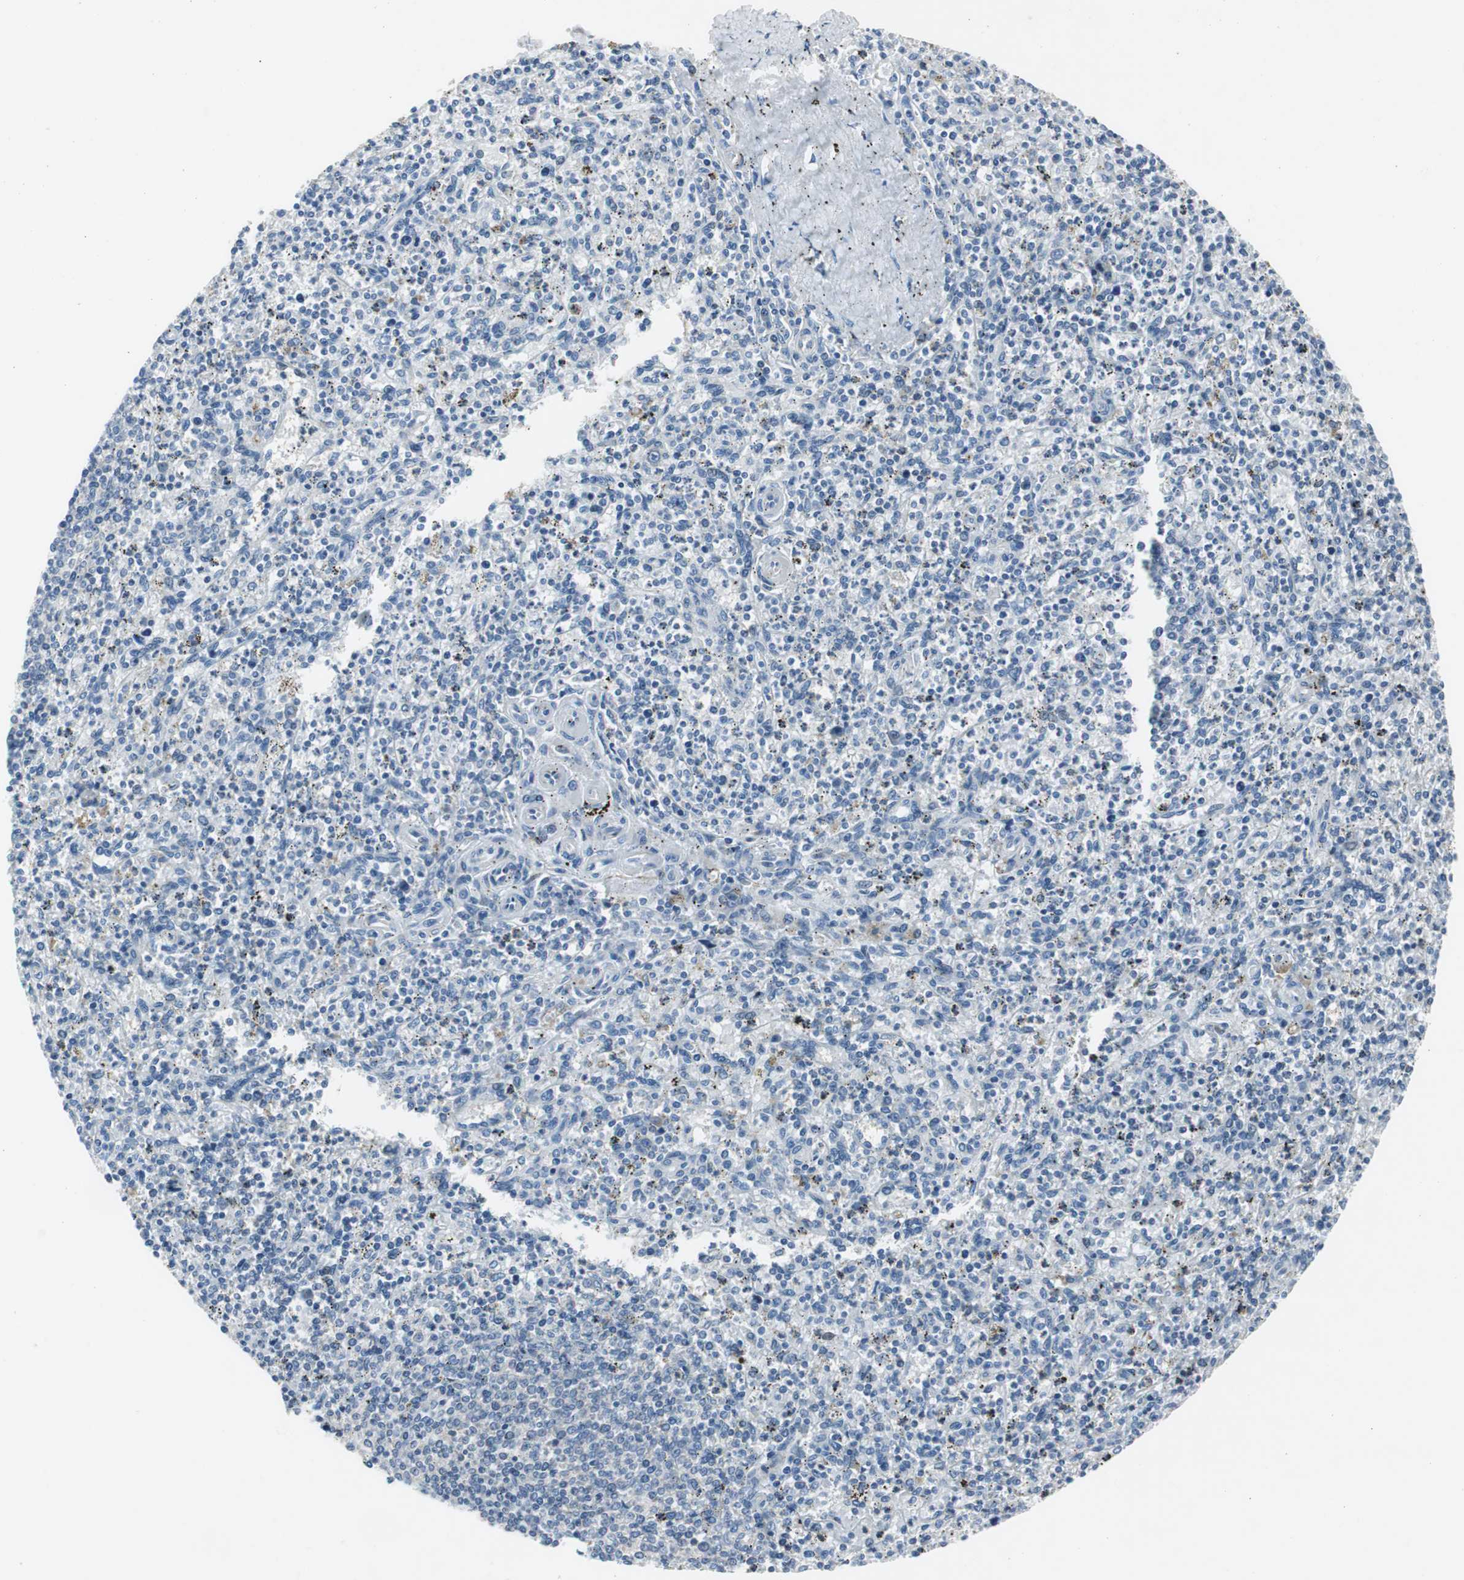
{"staining": {"intensity": "negative", "quantity": "none", "location": "none"}, "tissue": "spleen", "cell_type": "Cells in red pulp", "image_type": "normal", "snomed": [{"axis": "morphology", "description": "Normal tissue, NOS"}, {"axis": "topography", "description": "Spleen"}], "caption": "Cells in red pulp show no significant positivity in benign spleen. (Stains: DAB (3,3'-diaminobenzidine) immunohistochemistry (IHC) with hematoxylin counter stain, Microscopy: brightfield microscopy at high magnification).", "gene": "BBC3", "patient": {"sex": "male", "age": 72}}